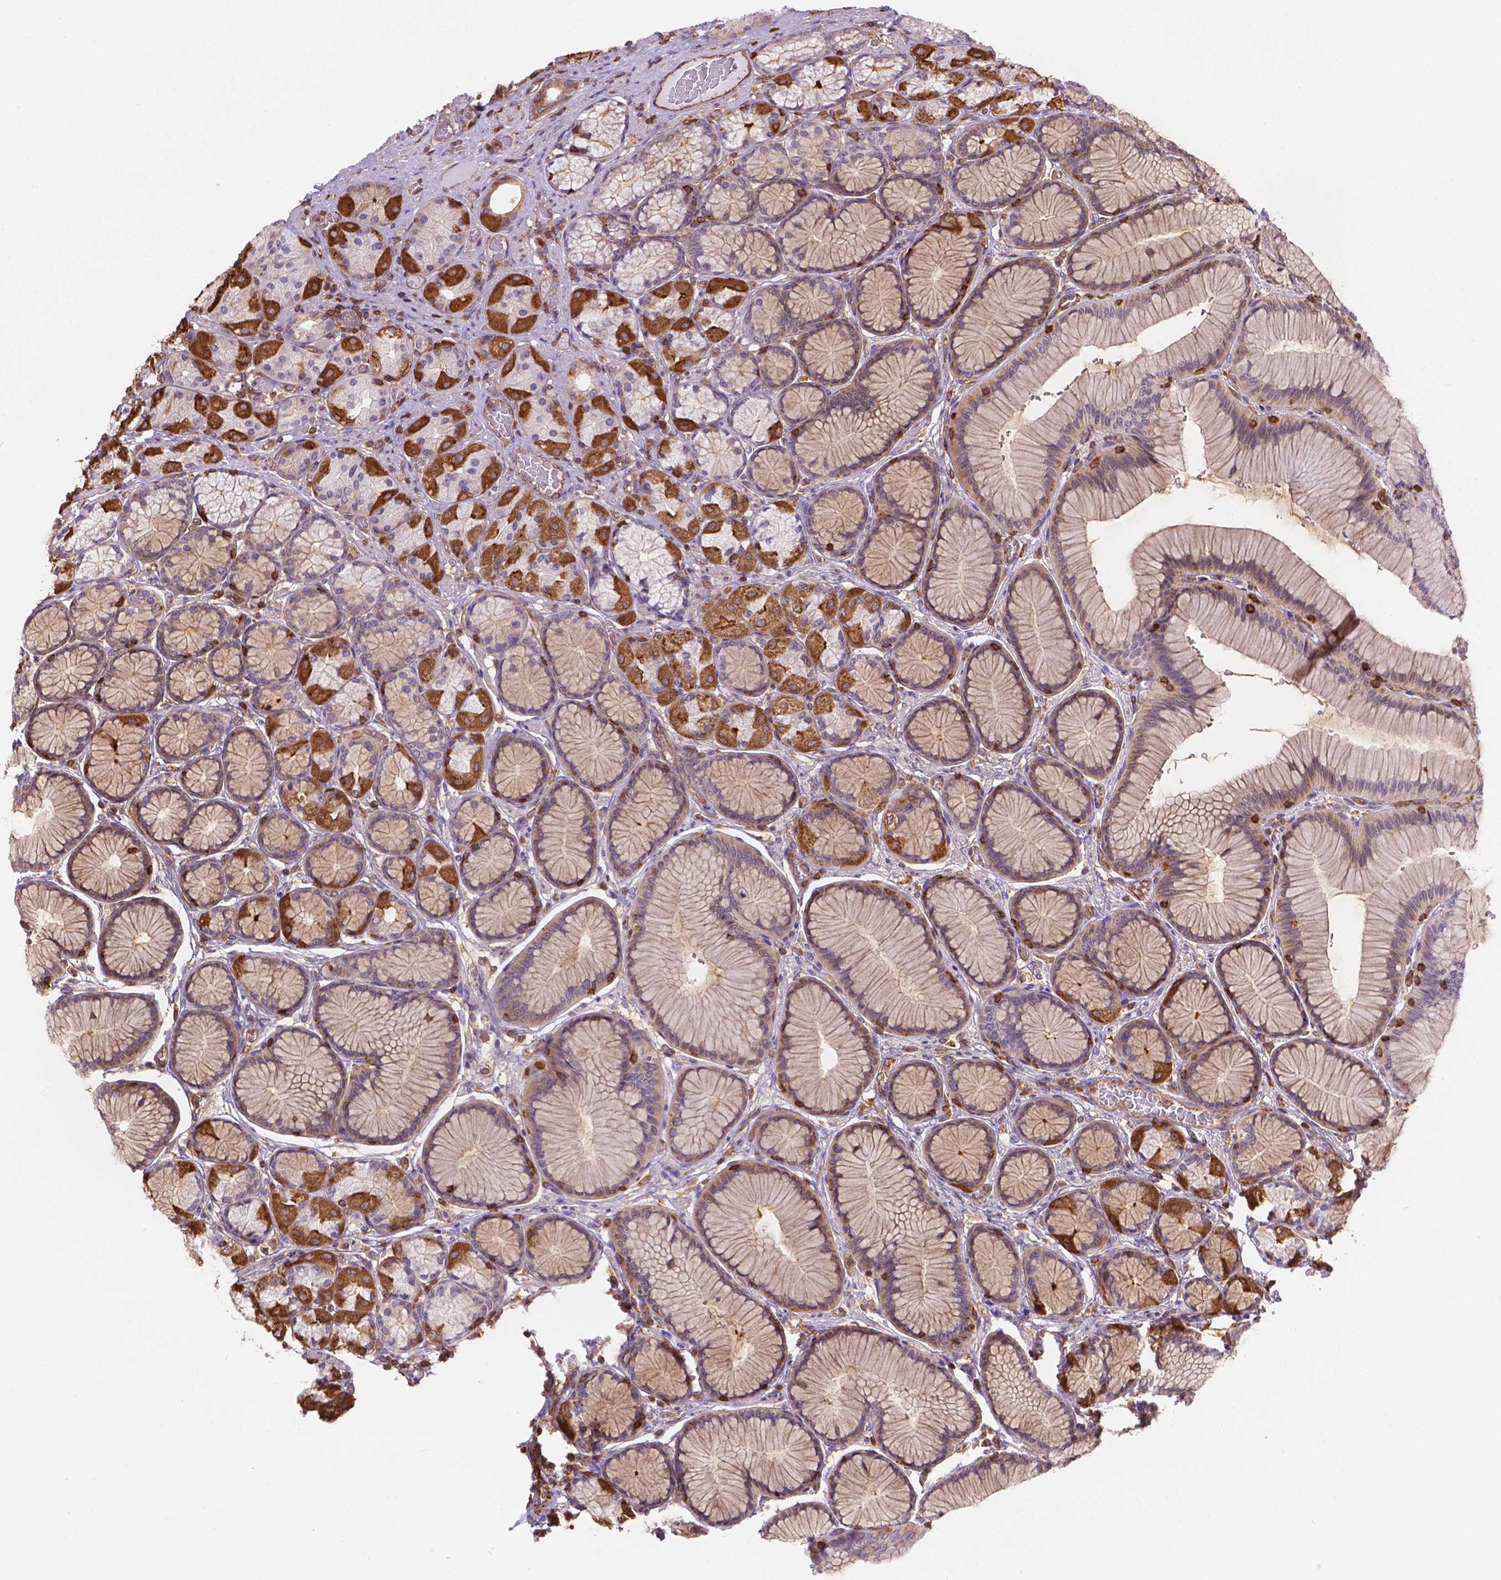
{"staining": {"intensity": "strong", "quantity": "<25%", "location": "cytoplasmic/membranous"}, "tissue": "stomach", "cell_type": "Glandular cells", "image_type": "normal", "snomed": [{"axis": "morphology", "description": "Normal tissue, NOS"}, {"axis": "morphology", "description": "Adenocarcinoma, NOS"}, {"axis": "morphology", "description": "Adenocarcinoma, High grade"}, {"axis": "topography", "description": "Stomach, upper"}, {"axis": "topography", "description": "Stomach"}], "caption": "Immunohistochemistry image of benign stomach stained for a protein (brown), which demonstrates medium levels of strong cytoplasmic/membranous positivity in about <25% of glandular cells.", "gene": "DMWD", "patient": {"sex": "female", "age": 65}}